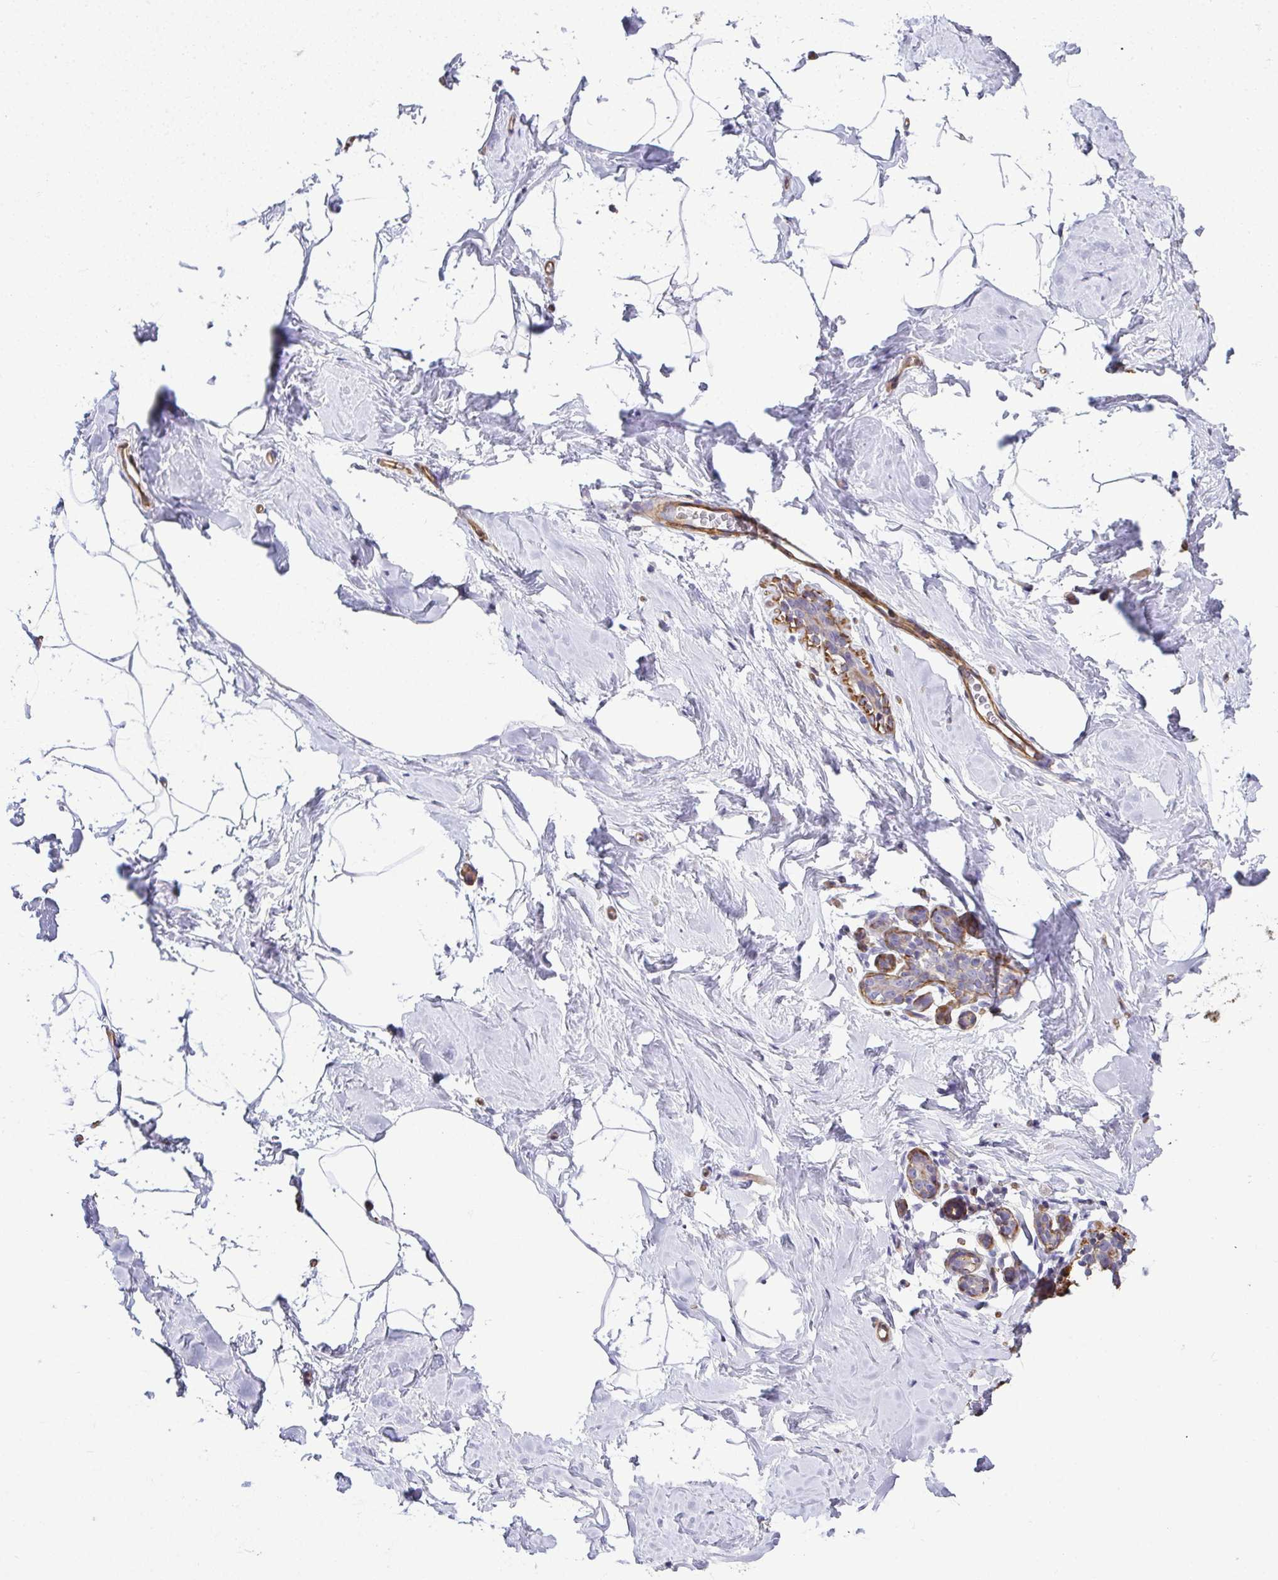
{"staining": {"intensity": "negative", "quantity": "none", "location": "none"}, "tissue": "breast", "cell_type": "Adipocytes", "image_type": "normal", "snomed": [{"axis": "morphology", "description": "Normal tissue, NOS"}, {"axis": "topography", "description": "Breast"}], "caption": "Human breast stained for a protein using immunohistochemistry (IHC) exhibits no positivity in adipocytes.", "gene": "MYL1", "patient": {"sex": "female", "age": 32}}